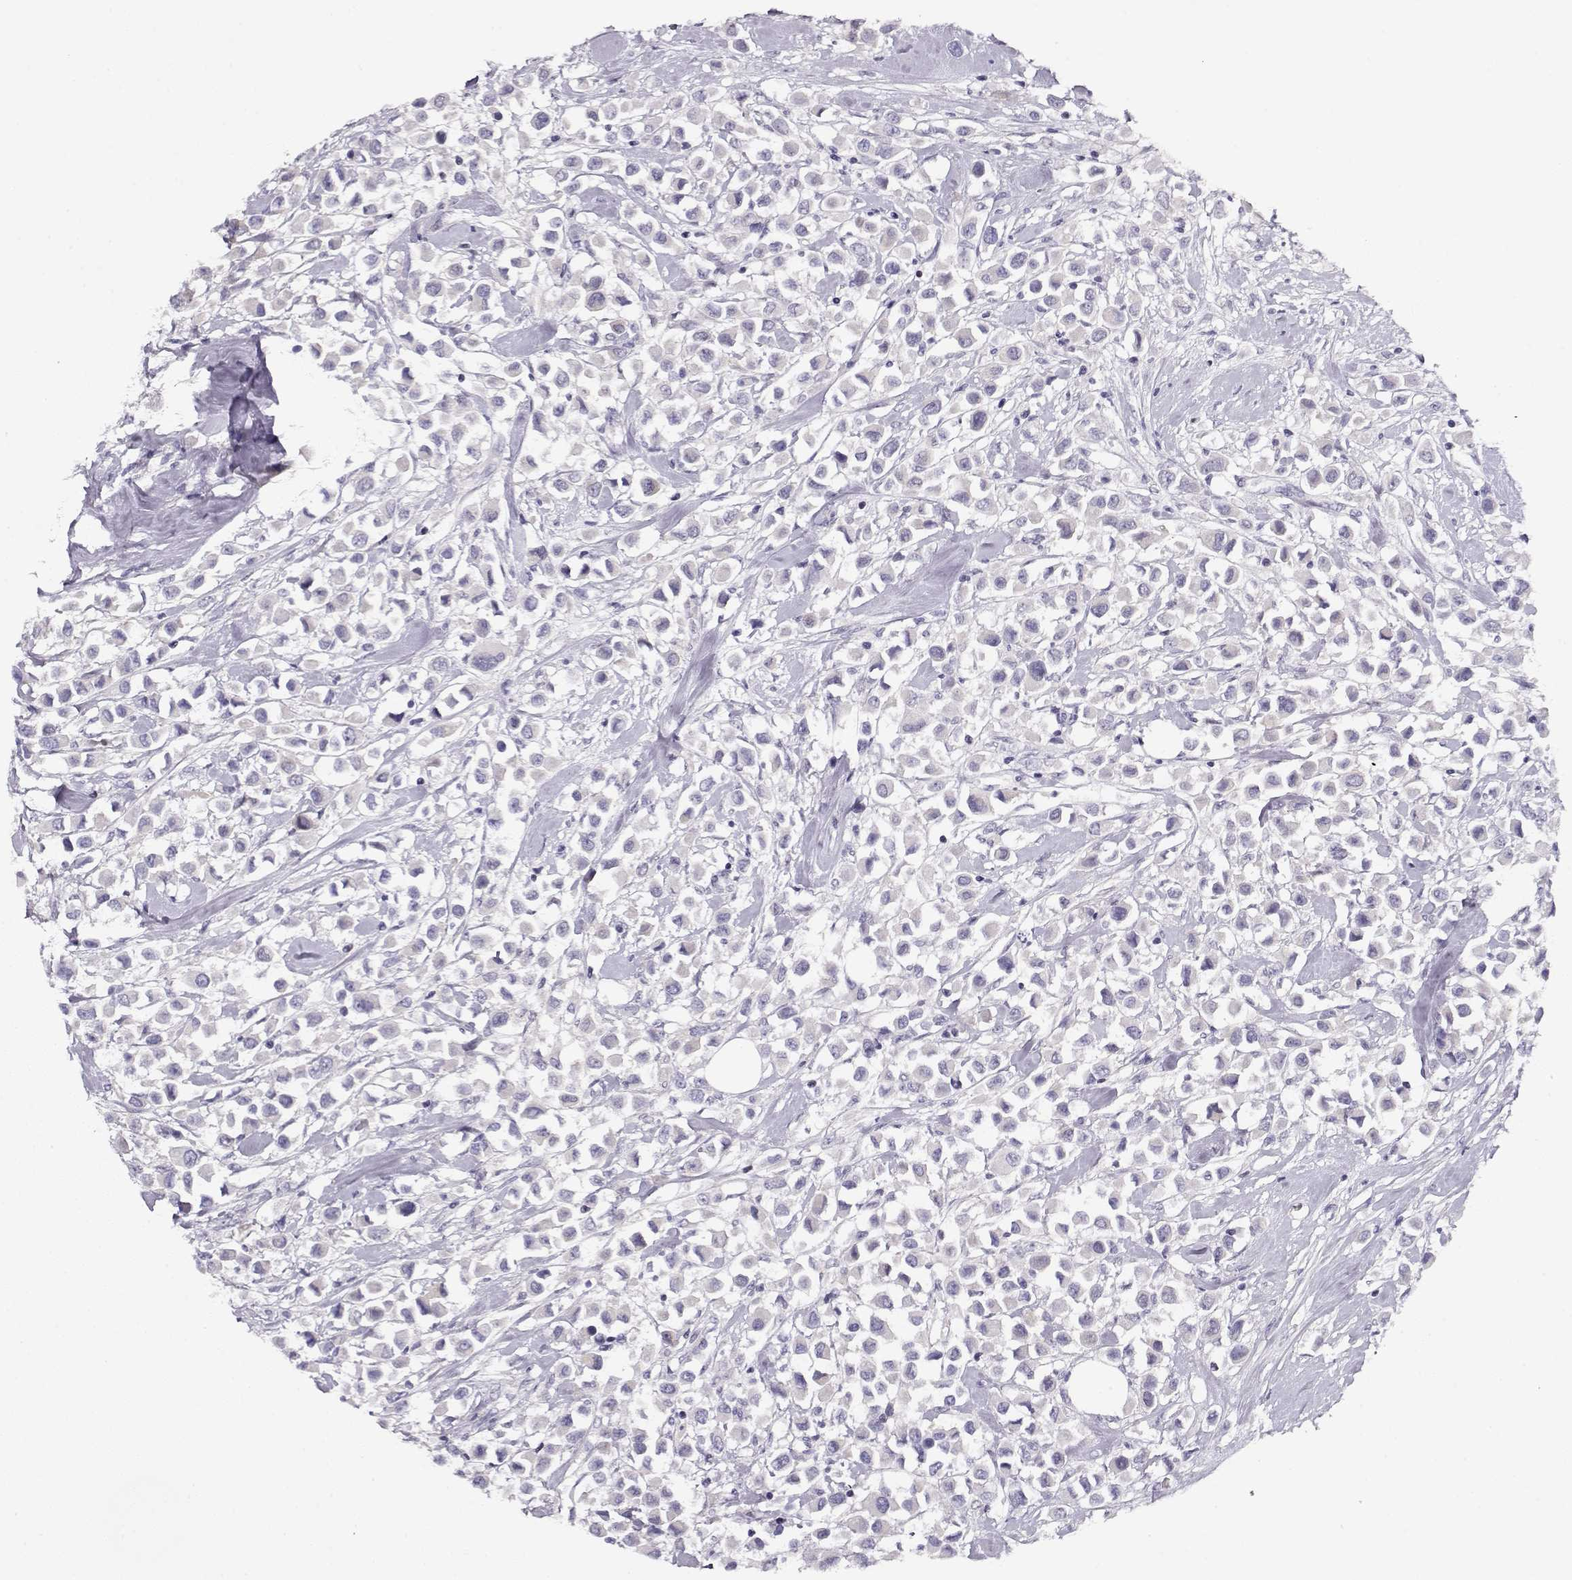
{"staining": {"intensity": "negative", "quantity": "none", "location": "none"}, "tissue": "breast cancer", "cell_type": "Tumor cells", "image_type": "cancer", "snomed": [{"axis": "morphology", "description": "Duct carcinoma"}, {"axis": "topography", "description": "Breast"}], "caption": "Immunohistochemistry (IHC) histopathology image of breast invasive ductal carcinoma stained for a protein (brown), which reveals no staining in tumor cells.", "gene": "CRX", "patient": {"sex": "female", "age": 61}}